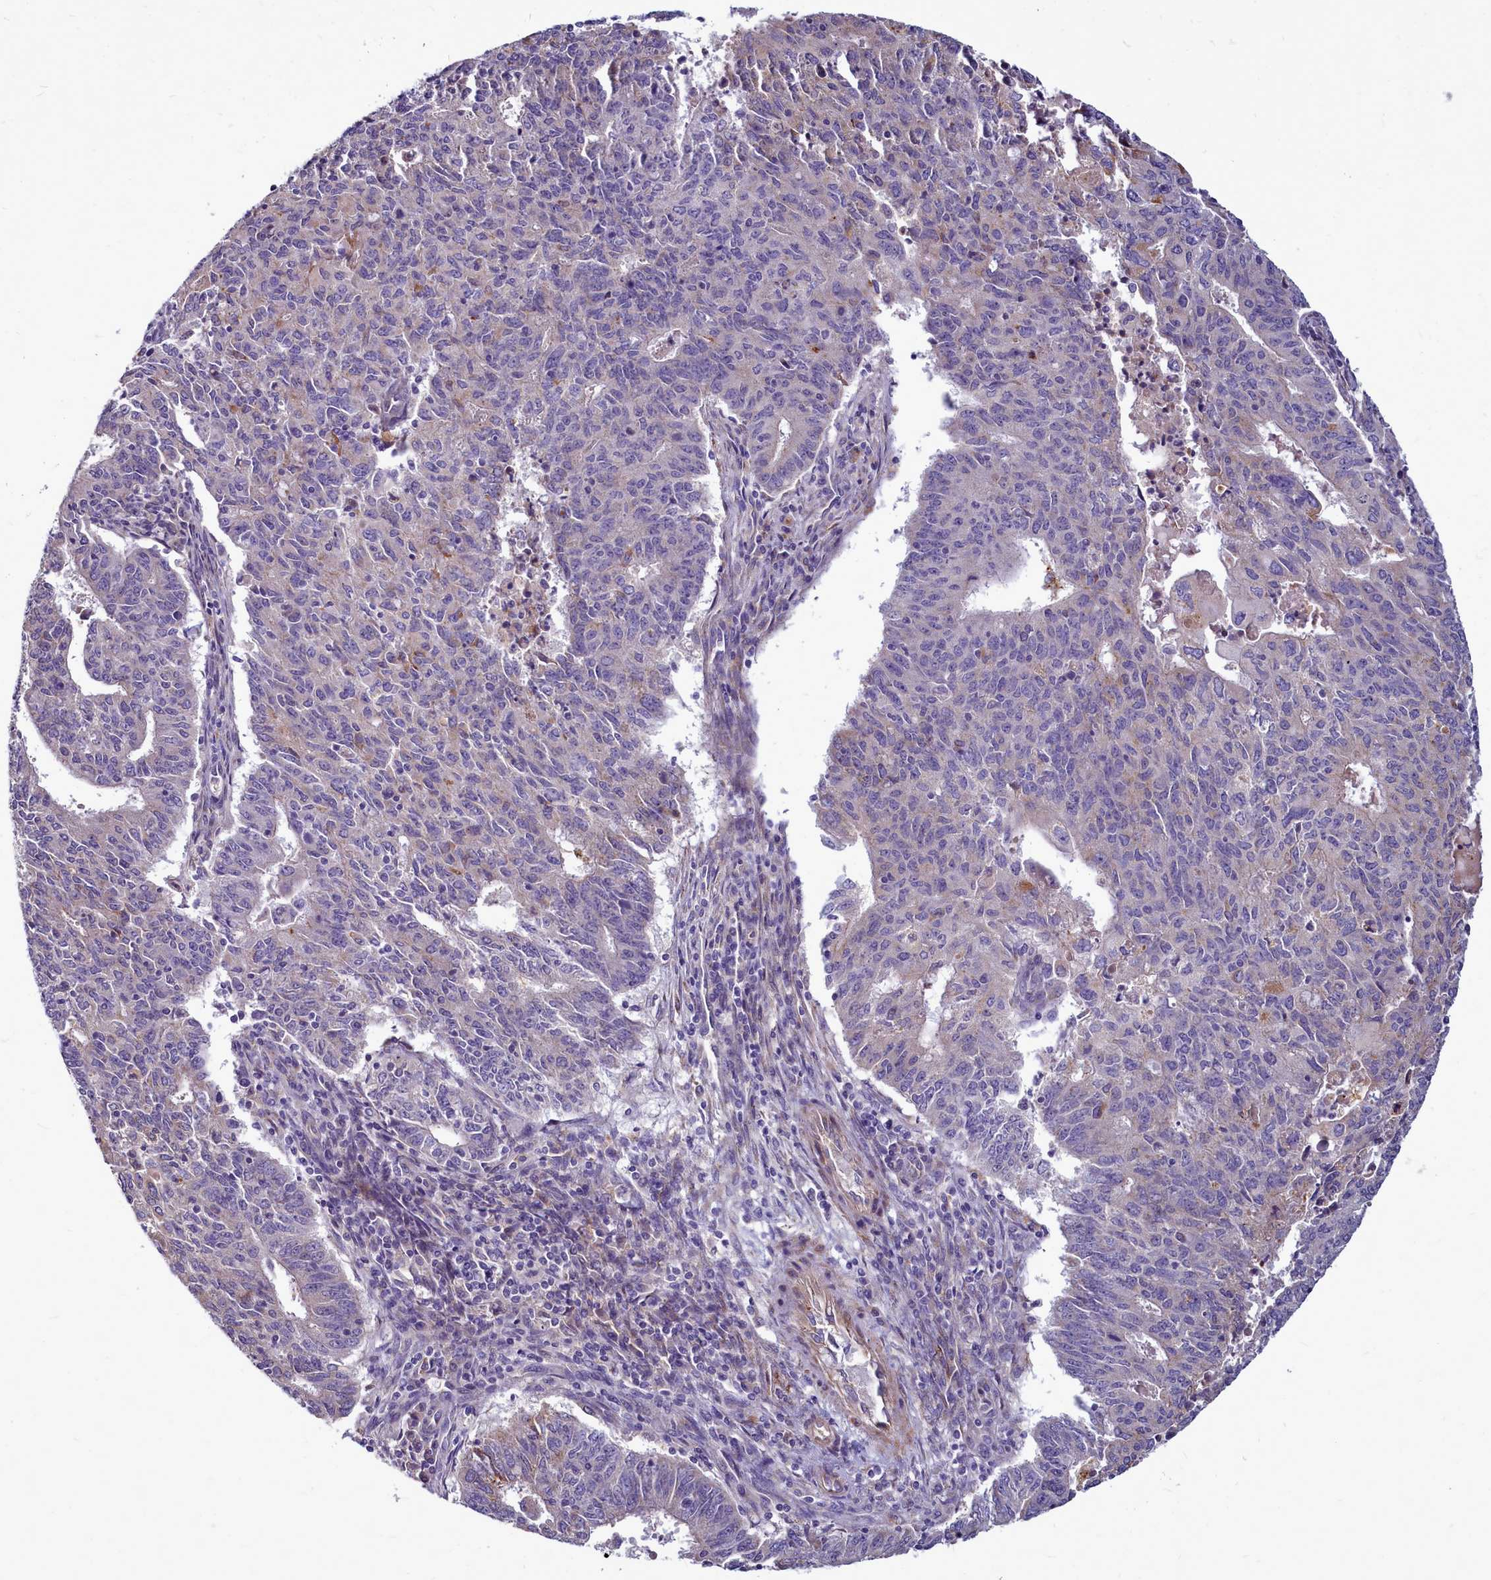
{"staining": {"intensity": "negative", "quantity": "none", "location": "none"}, "tissue": "endometrial cancer", "cell_type": "Tumor cells", "image_type": "cancer", "snomed": [{"axis": "morphology", "description": "Adenocarcinoma, NOS"}, {"axis": "topography", "description": "Endometrium"}], "caption": "Immunohistochemical staining of adenocarcinoma (endometrial) exhibits no significant expression in tumor cells. (Immunohistochemistry (ihc), brightfield microscopy, high magnification).", "gene": "SMPD4", "patient": {"sex": "female", "age": 59}}